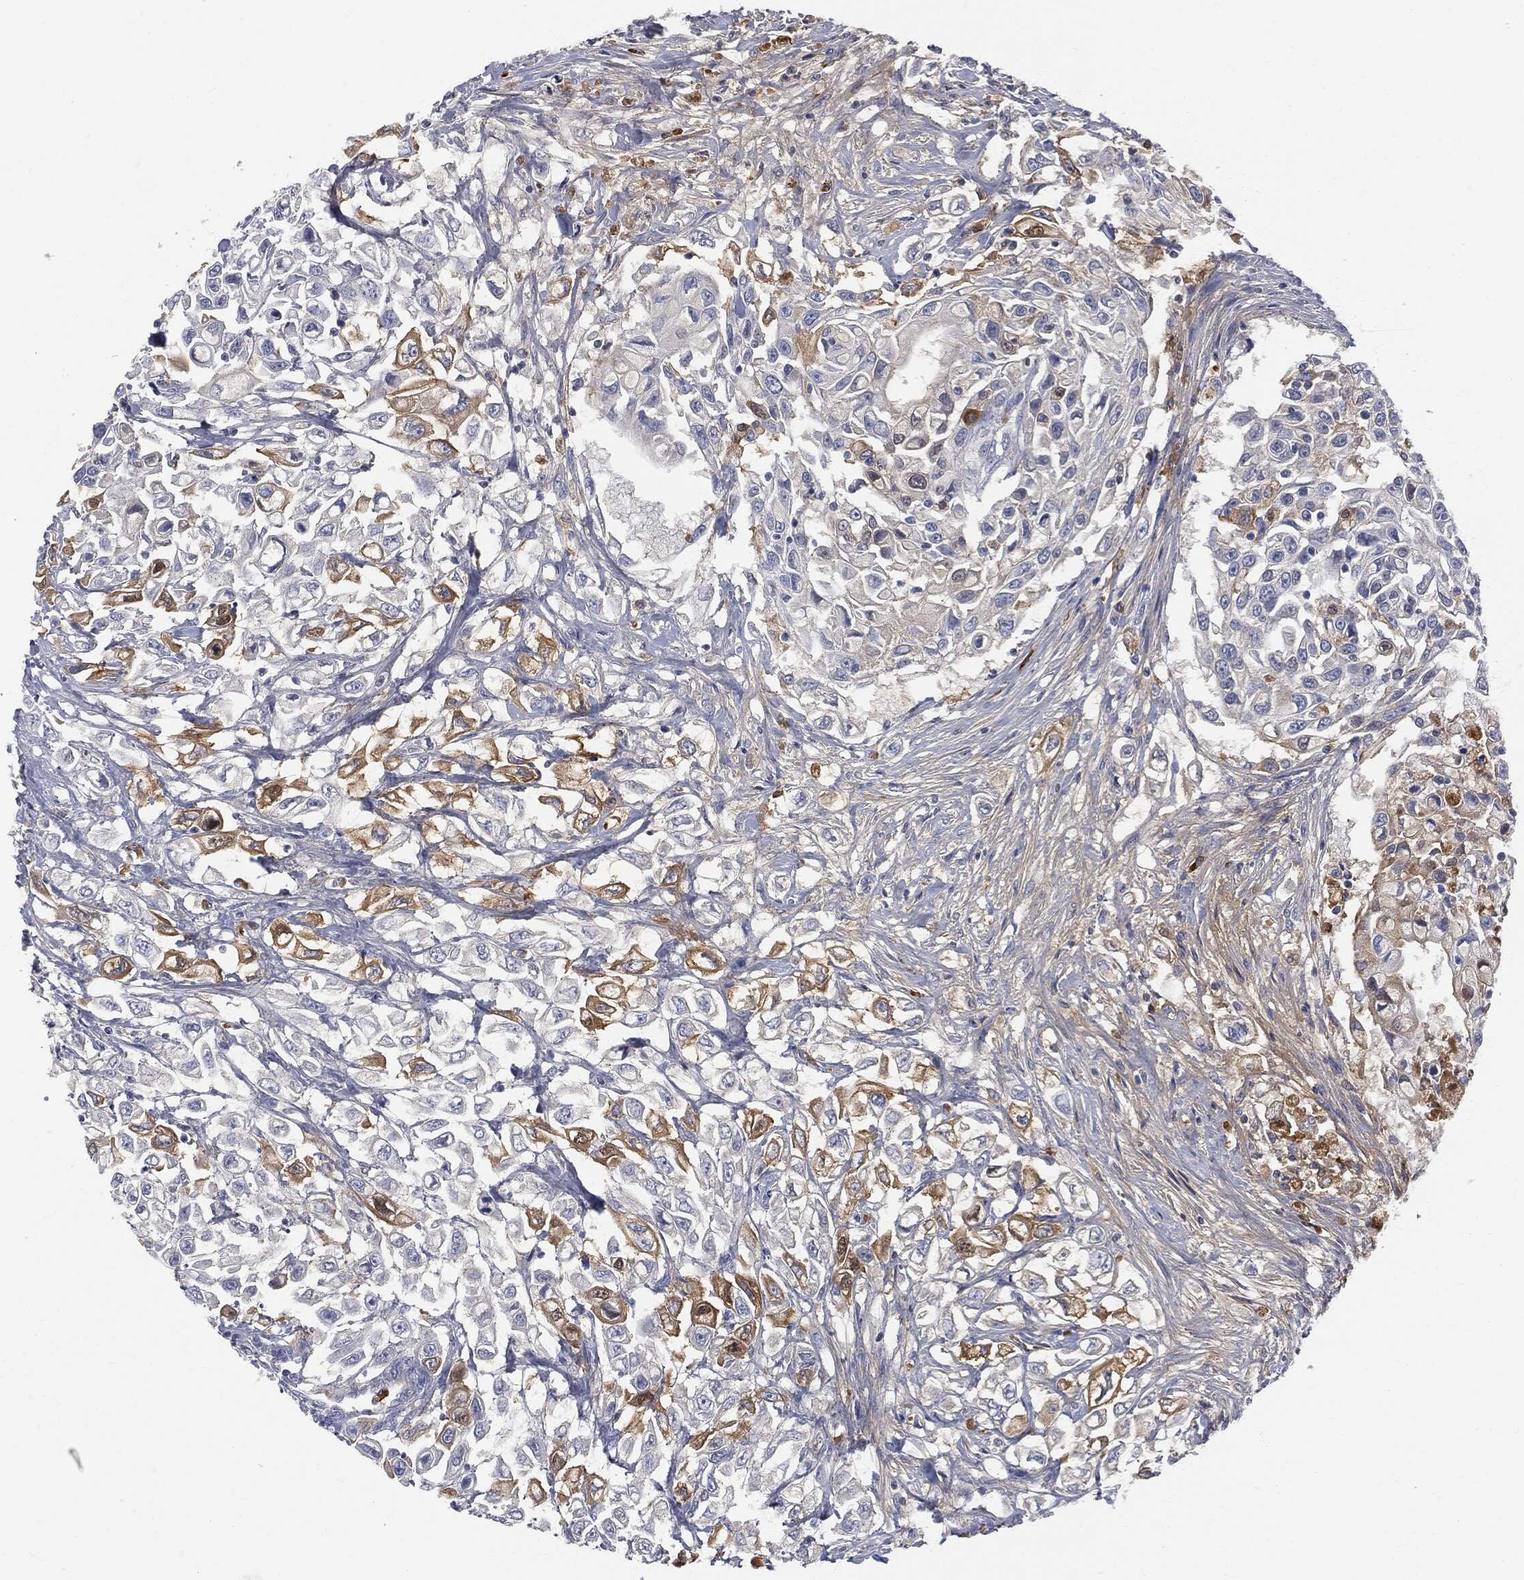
{"staining": {"intensity": "strong", "quantity": "<25%", "location": "cytoplasmic/membranous"}, "tissue": "urothelial cancer", "cell_type": "Tumor cells", "image_type": "cancer", "snomed": [{"axis": "morphology", "description": "Urothelial carcinoma, High grade"}, {"axis": "topography", "description": "Urinary bladder"}], "caption": "Immunohistochemical staining of human urothelial cancer displays medium levels of strong cytoplasmic/membranous protein staining in about <25% of tumor cells. (Stains: DAB (3,3'-diaminobenzidine) in brown, nuclei in blue, Microscopy: brightfield microscopy at high magnification).", "gene": "BTK", "patient": {"sex": "female", "age": 56}}